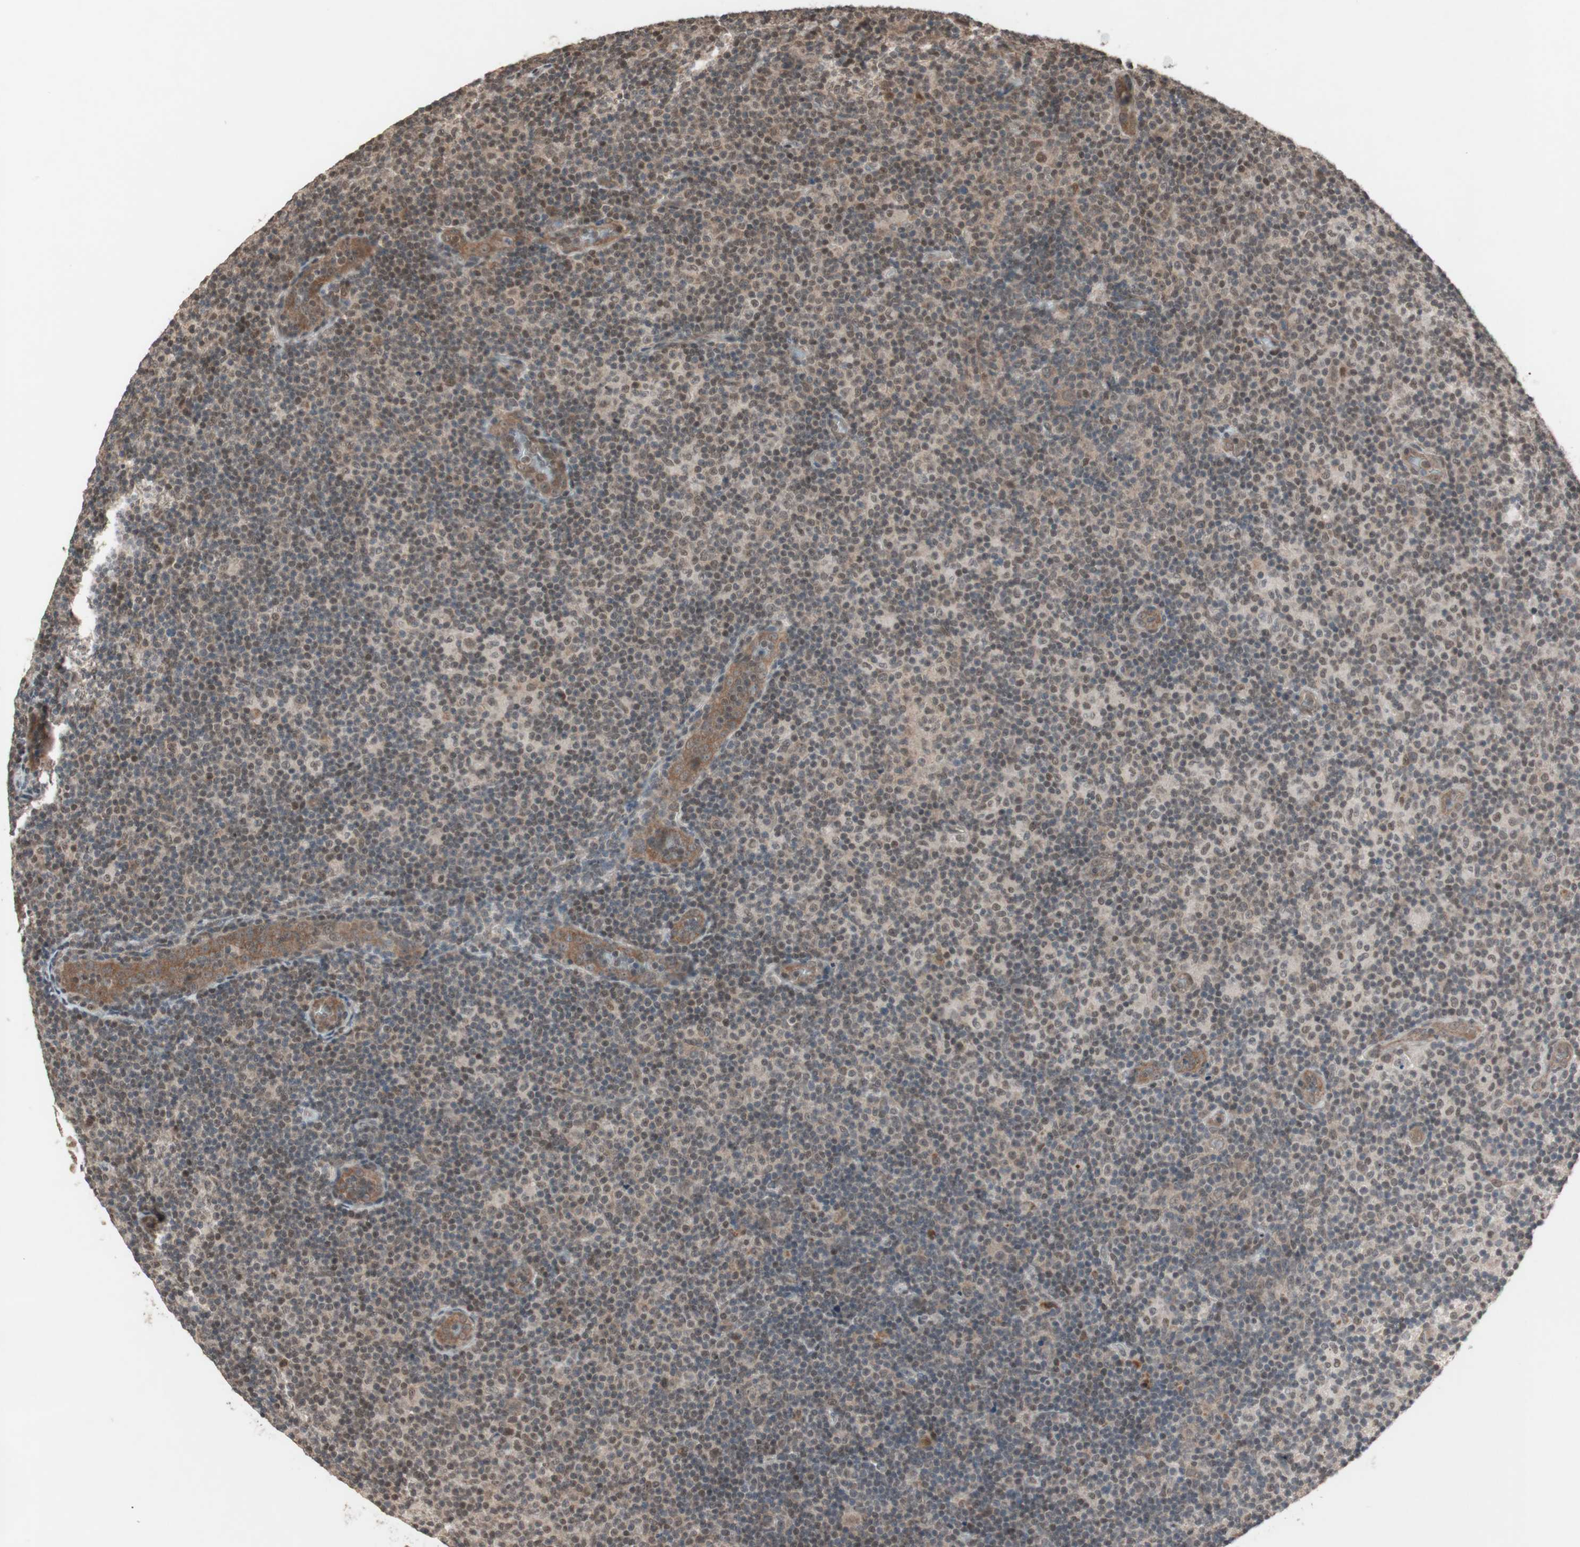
{"staining": {"intensity": "weak", "quantity": "<25%", "location": "nuclear"}, "tissue": "lymphoma", "cell_type": "Tumor cells", "image_type": "cancer", "snomed": [{"axis": "morphology", "description": "Malignant lymphoma, non-Hodgkin's type, Low grade"}, {"axis": "topography", "description": "Lymph node"}], "caption": "Tumor cells show no significant positivity in lymphoma.", "gene": "DRAP1", "patient": {"sex": "male", "age": 83}}